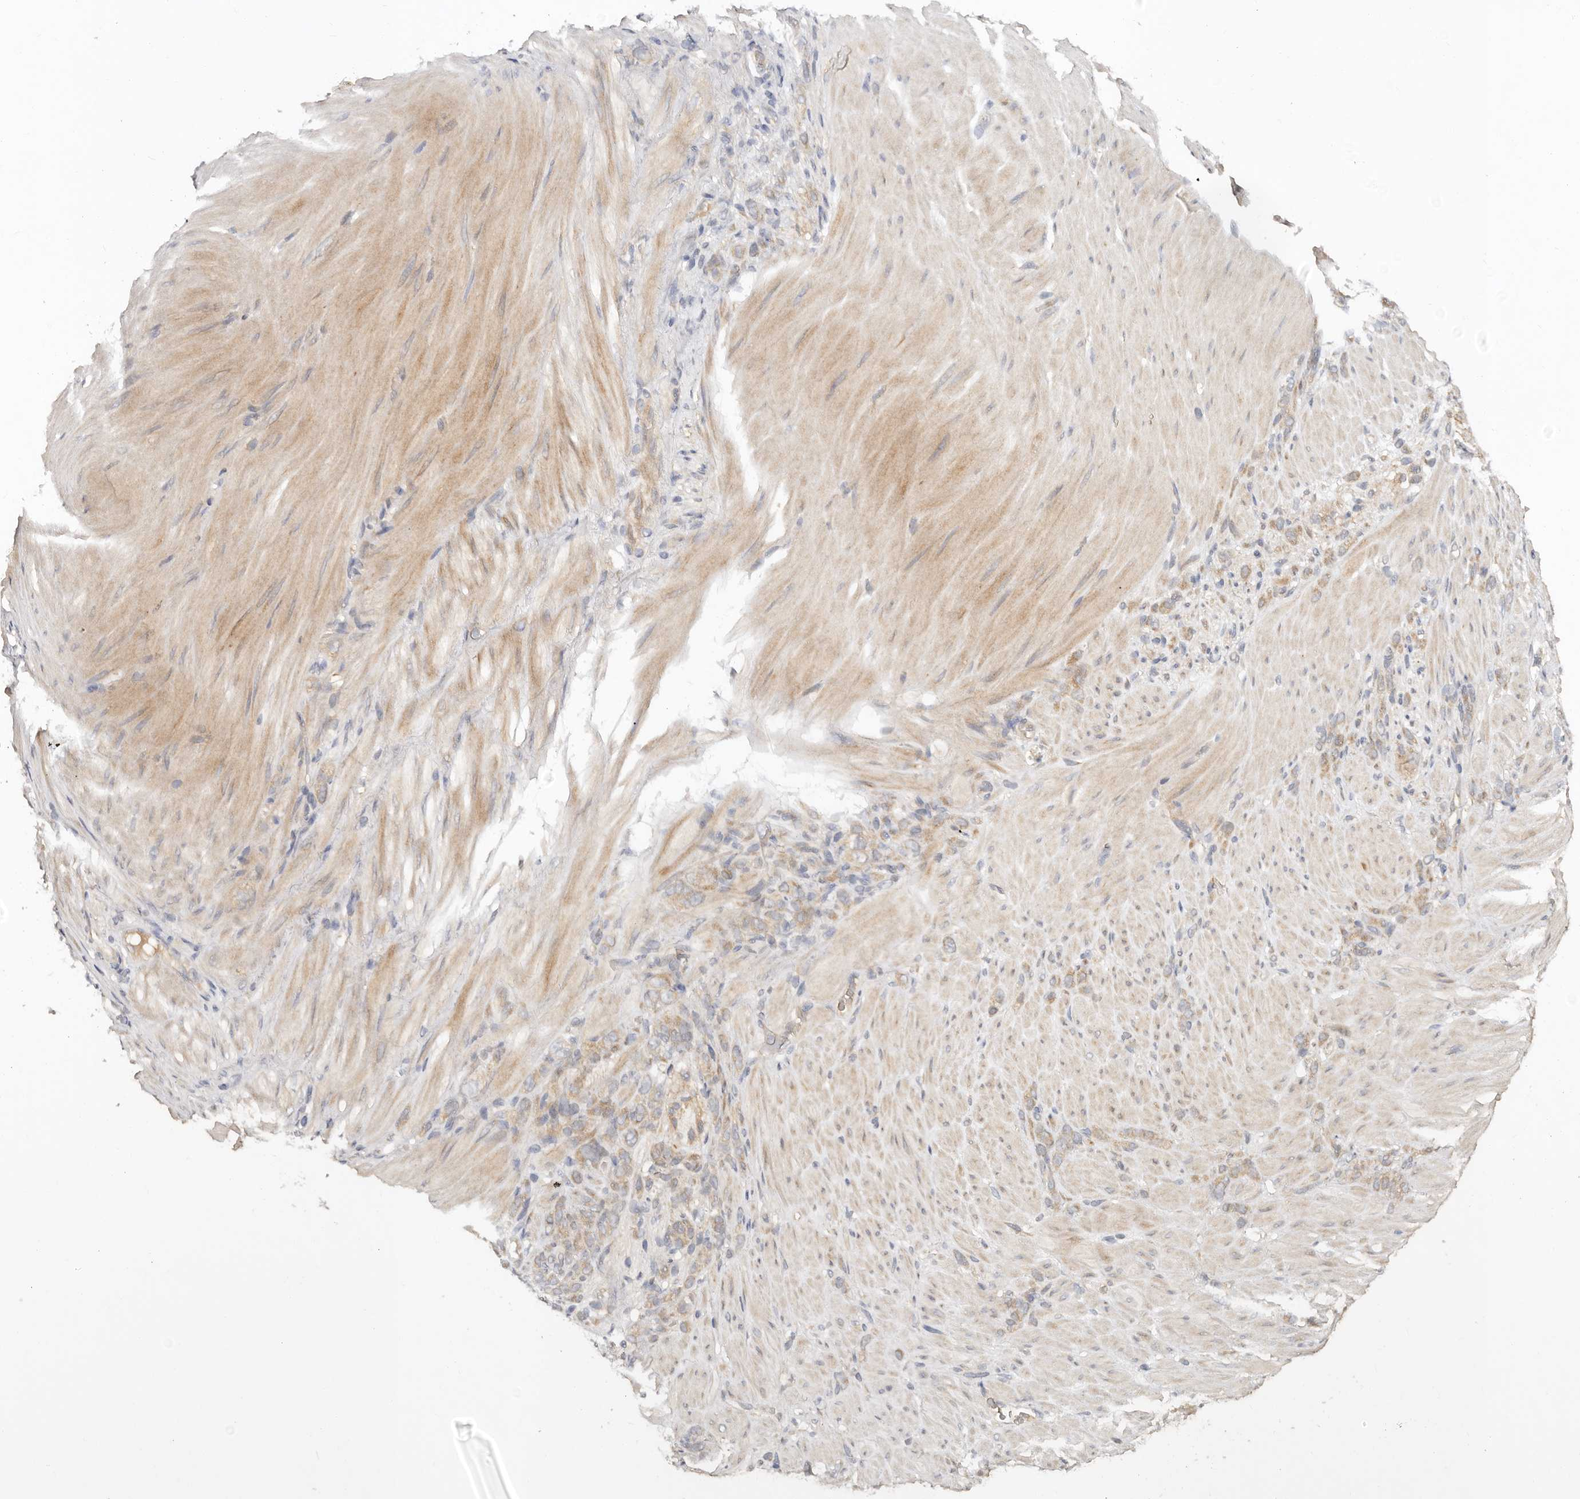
{"staining": {"intensity": "weak", "quantity": ">75%", "location": "cytoplasmic/membranous"}, "tissue": "stomach cancer", "cell_type": "Tumor cells", "image_type": "cancer", "snomed": [{"axis": "morphology", "description": "Normal tissue, NOS"}, {"axis": "morphology", "description": "Adenocarcinoma, NOS"}, {"axis": "topography", "description": "Stomach"}], "caption": "Immunohistochemistry of human stomach adenocarcinoma exhibits low levels of weak cytoplasmic/membranous positivity in about >75% of tumor cells.", "gene": "DENND11", "patient": {"sex": "male", "age": 82}}